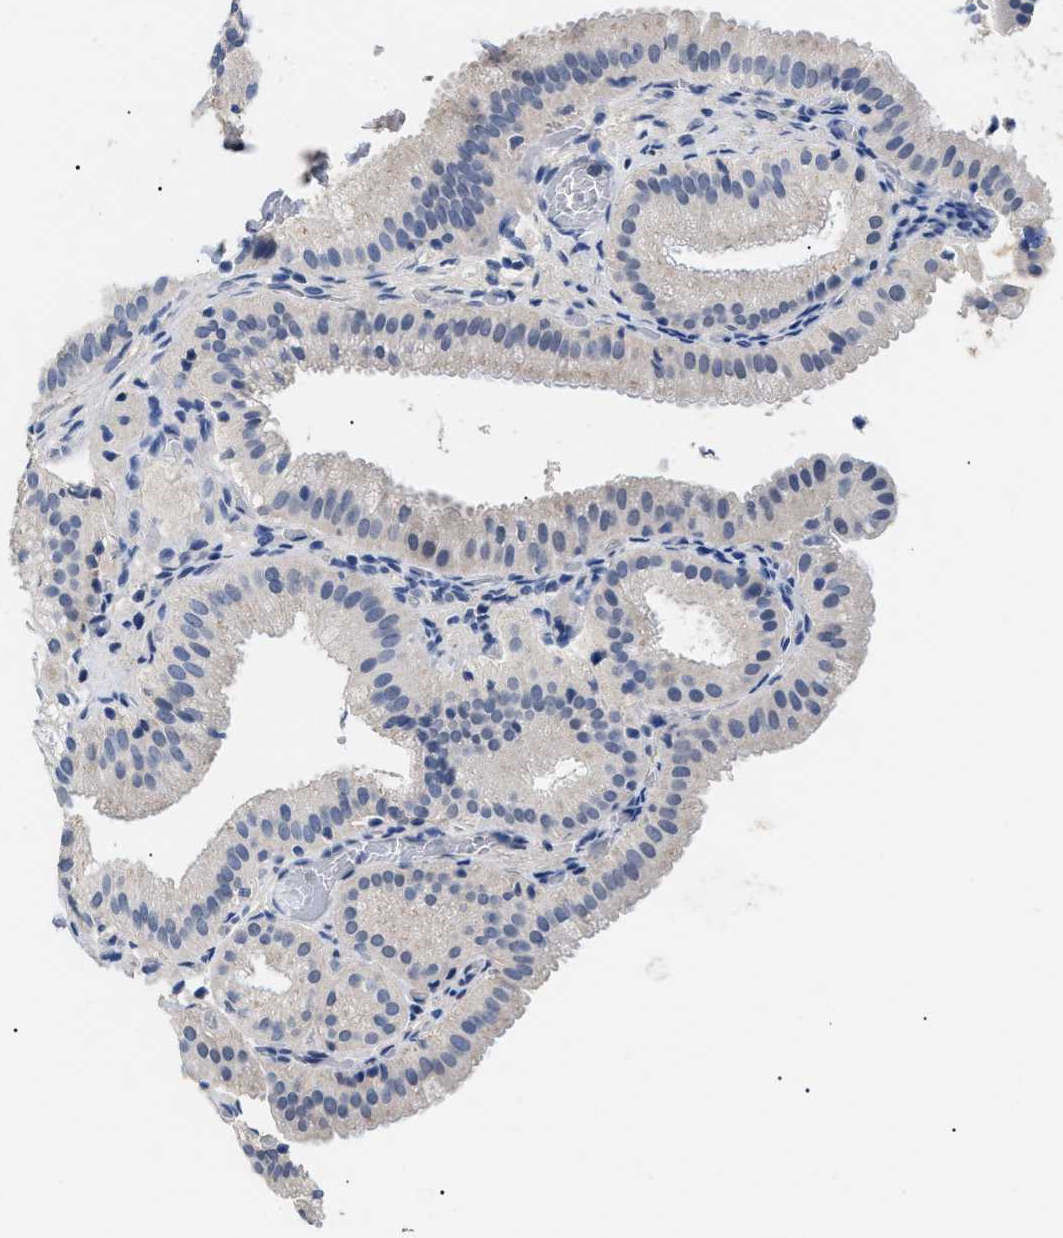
{"staining": {"intensity": "negative", "quantity": "none", "location": "none"}, "tissue": "gallbladder", "cell_type": "Glandular cells", "image_type": "normal", "snomed": [{"axis": "morphology", "description": "Normal tissue, NOS"}, {"axis": "topography", "description": "Gallbladder"}], "caption": "This histopathology image is of unremarkable gallbladder stained with IHC to label a protein in brown with the nuclei are counter-stained blue. There is no staining in glandular cells. Brightfield microscopy of IHC stained with DAB (brown) and hematoxylin (blue), captured at high magnification.", "gene": "PRRT2", "patient": {"sex": "male", "age": 54}}